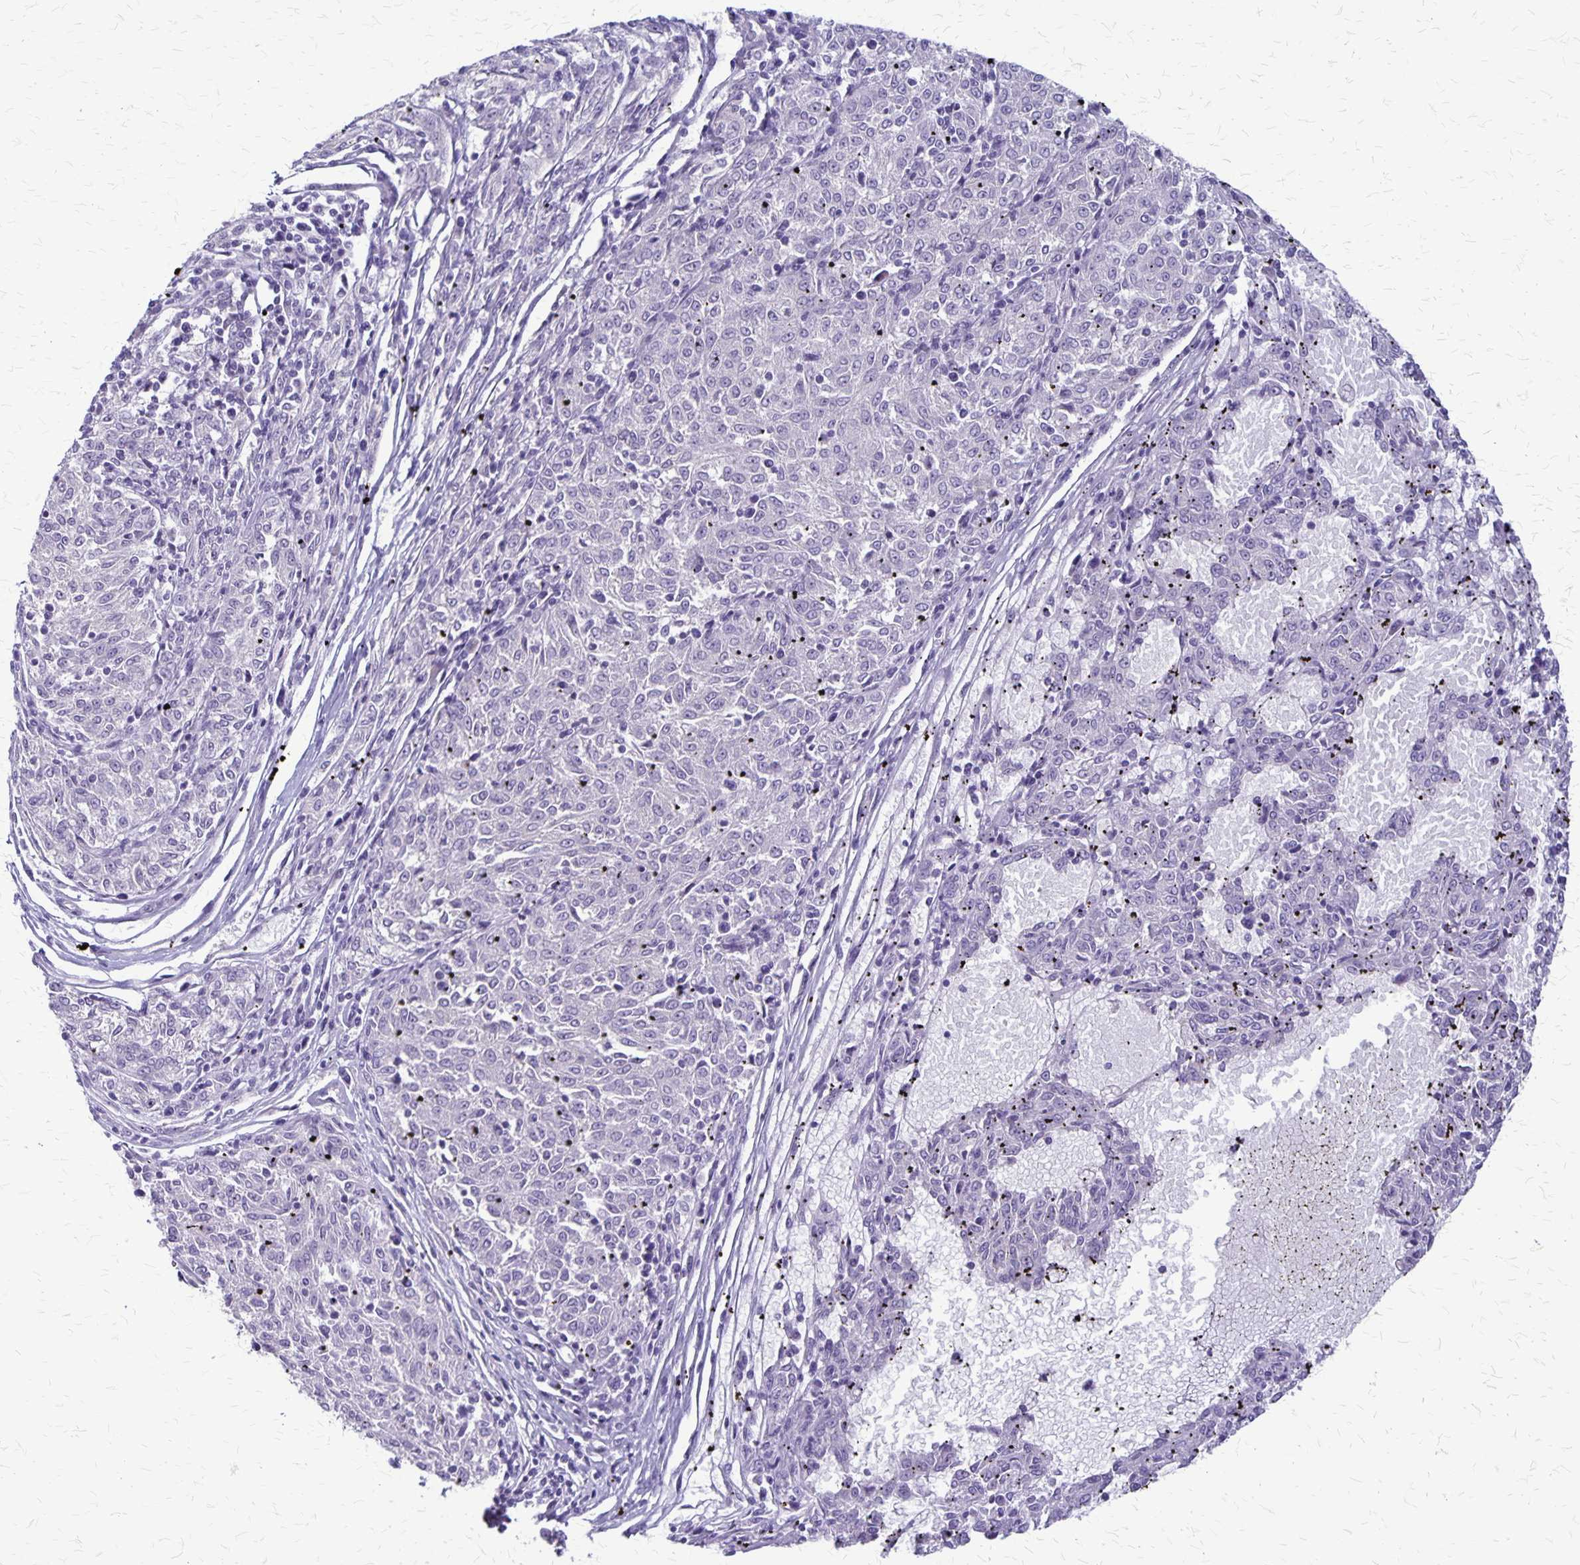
{"staining": {"intensity": "negative", "quantity": "none", "location": "none"}, "tissue": "melanoma", "cell_type": "Tumor cells", "image_type": "cancer", "snomed": [{"axis": "morphology", "description": "Malignant melanoma, NOS"}, {"axis": "topography", "description": "Skin"}], "caption": "Immunohistochemistry (IHC) photomicrograph of human malignant melanoma stained for a protein (brown), which demonstrates no positivity in tumor cells. The staining was performed using DAB (3,3'-diaminobenzidine) to visualize the protein expression in brown, while the nuclei were stained in blue with hematoxylin (Magnification: 20x).", "gene": "PLXNB3", "patient": {"sex": "female", "age": 72}}